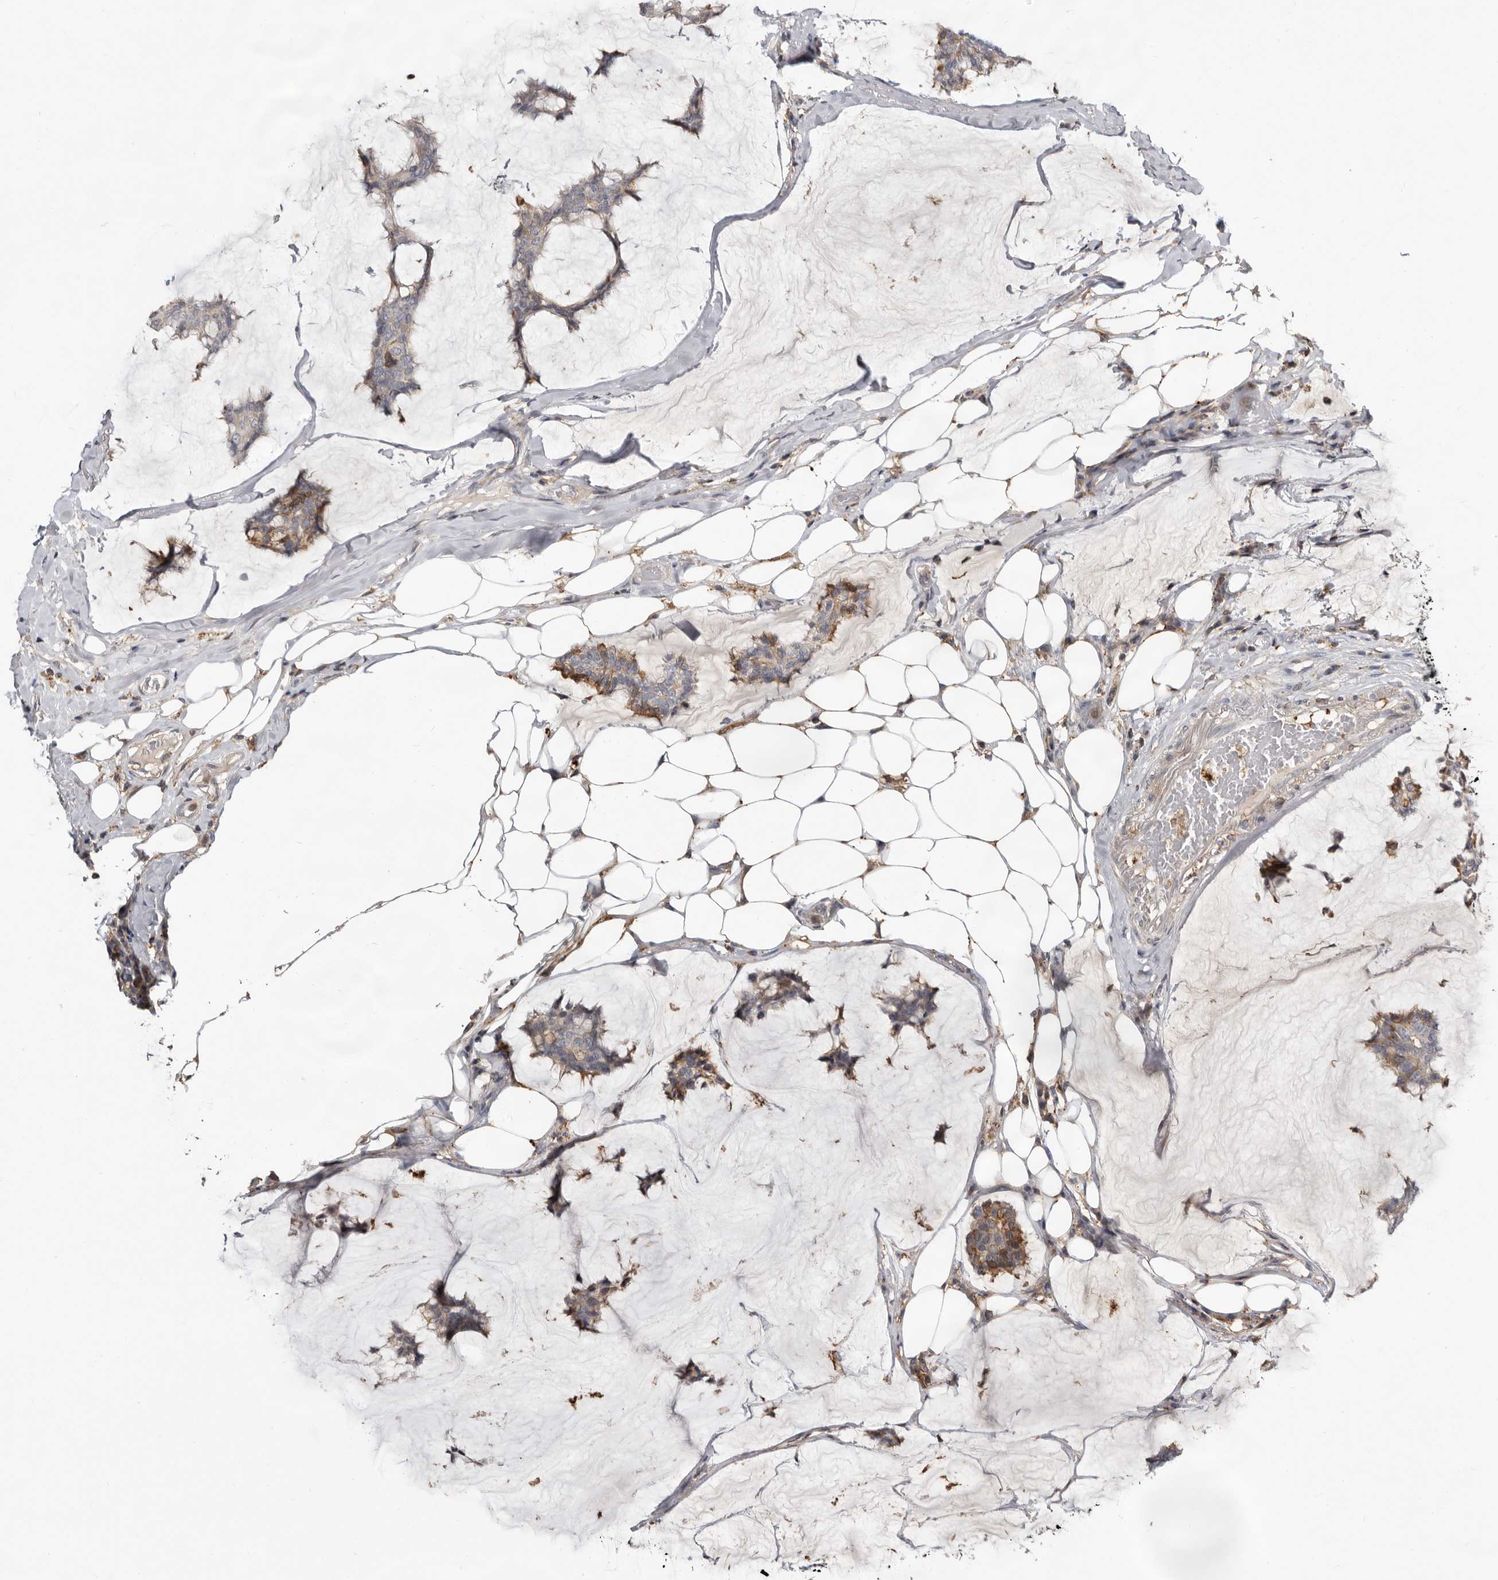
{"staining": {"intensity": "moderate", "quantity": "<25%", "location": "cytoplasmic/membranous"}, "tissue": "breast cancer", "cell_type": "Tumor cells", "image_type": "cancer", "snomed": [{"axis": "morphology", "description": "Duct carcinoma"}, {"axis": "topography", "description": "Breast"}], "caption": "Immunohistochemical staining of human infiltrating ductal carcinoma (breast) displays low levels of moderate cytoplasmic/membranous protein staining in approximately <25% of tumor cells.", "gene": "KIF26B", "patient": {"sex": "female", "age": 93}}